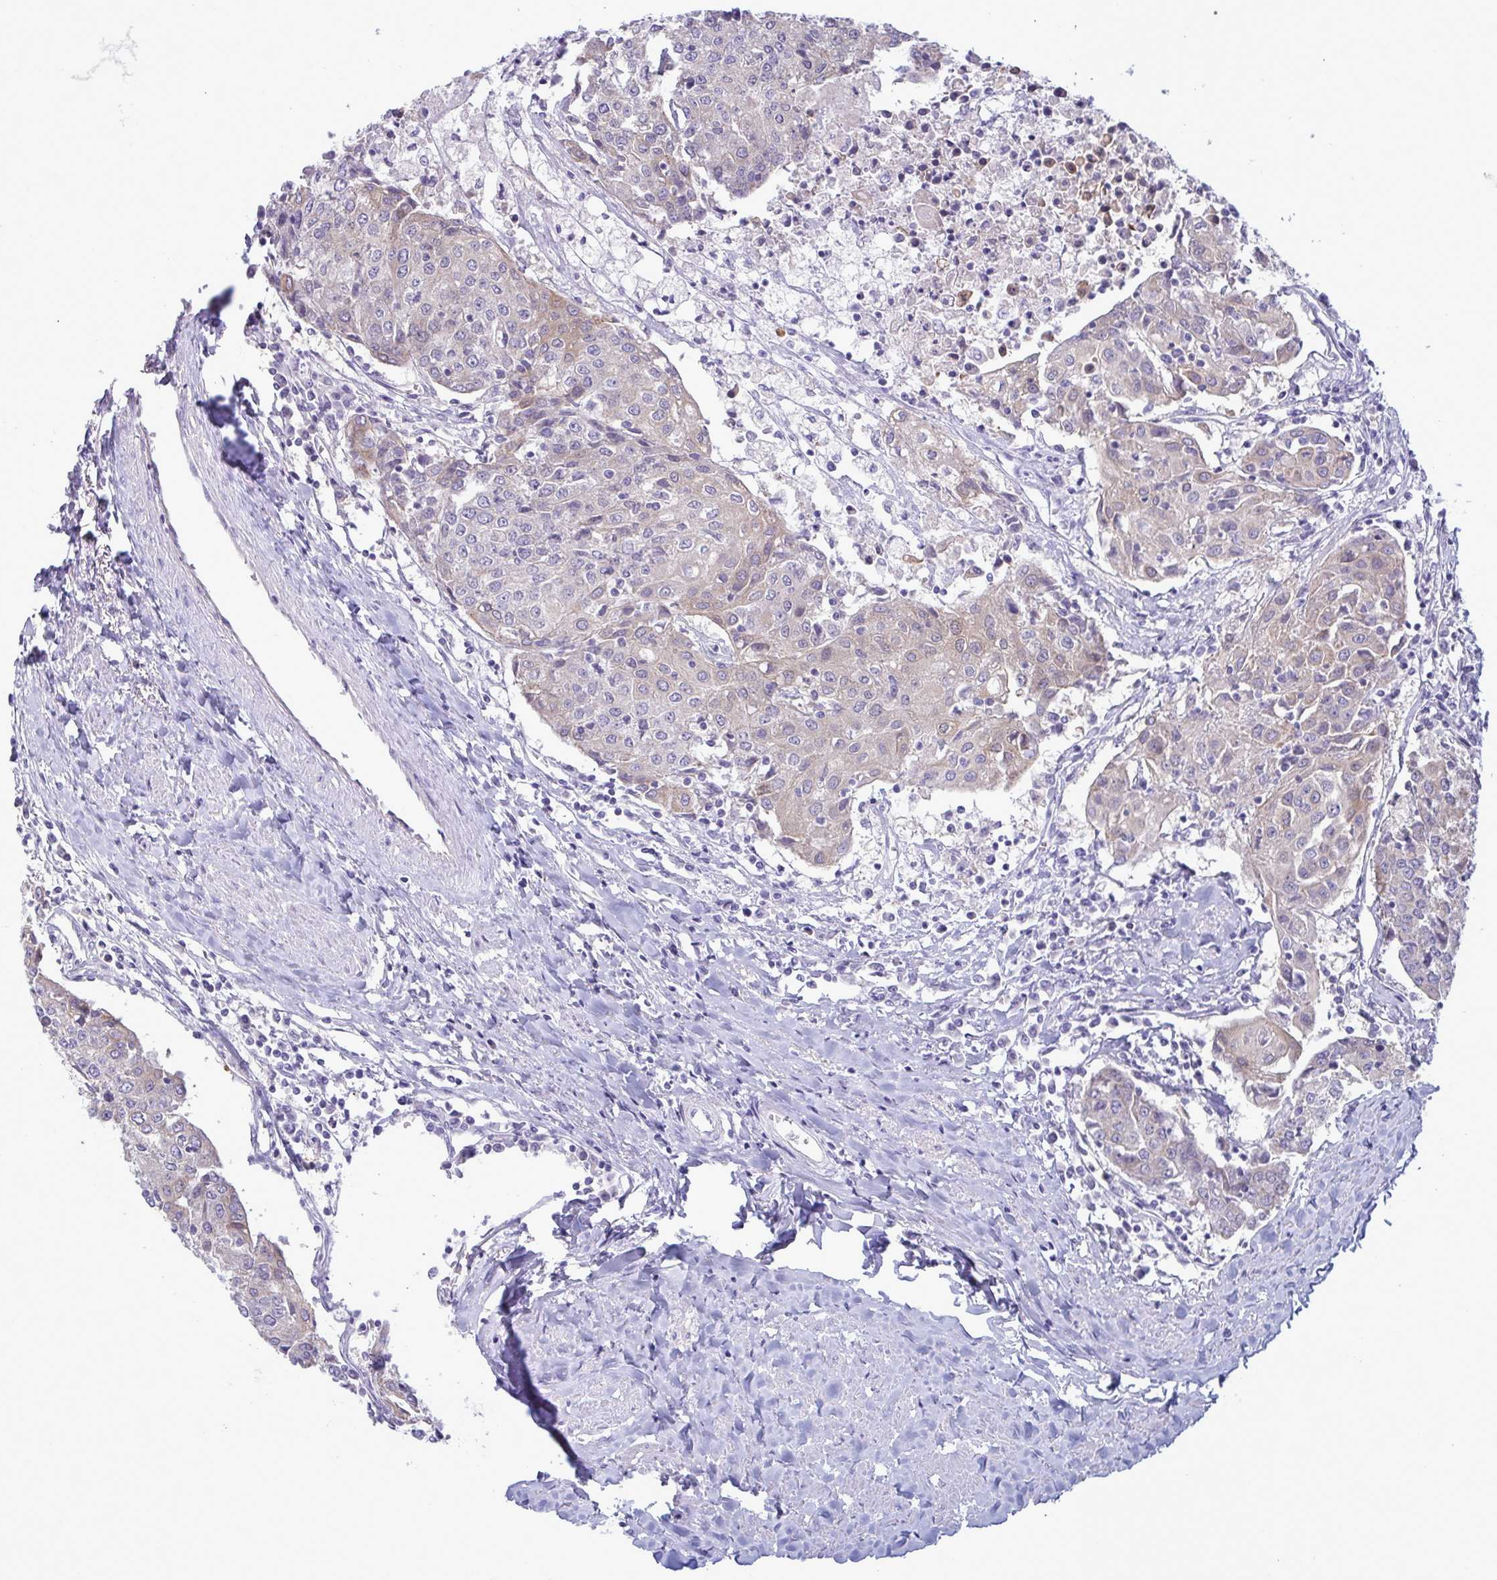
{"staining": {"intensity": "weak", "quantity": "<25%", "location": "cytoplasmic/membranous"}, "tissue": "urothelial cancer", "cell_type": "Tumor cells", "image_type": "cancer", "snomed": [{"axis": "morphology", "description": "Urothelial carcinoma, High grade"}, {"axis": "topography", "description": "Urinary bladder"}], "caption": "Immunohistochemical staining of human urothelial cancer shows no significant staining in tumor cells.", "gene": "TENT5D", "patient": {"sex": "female", "age": 85}}